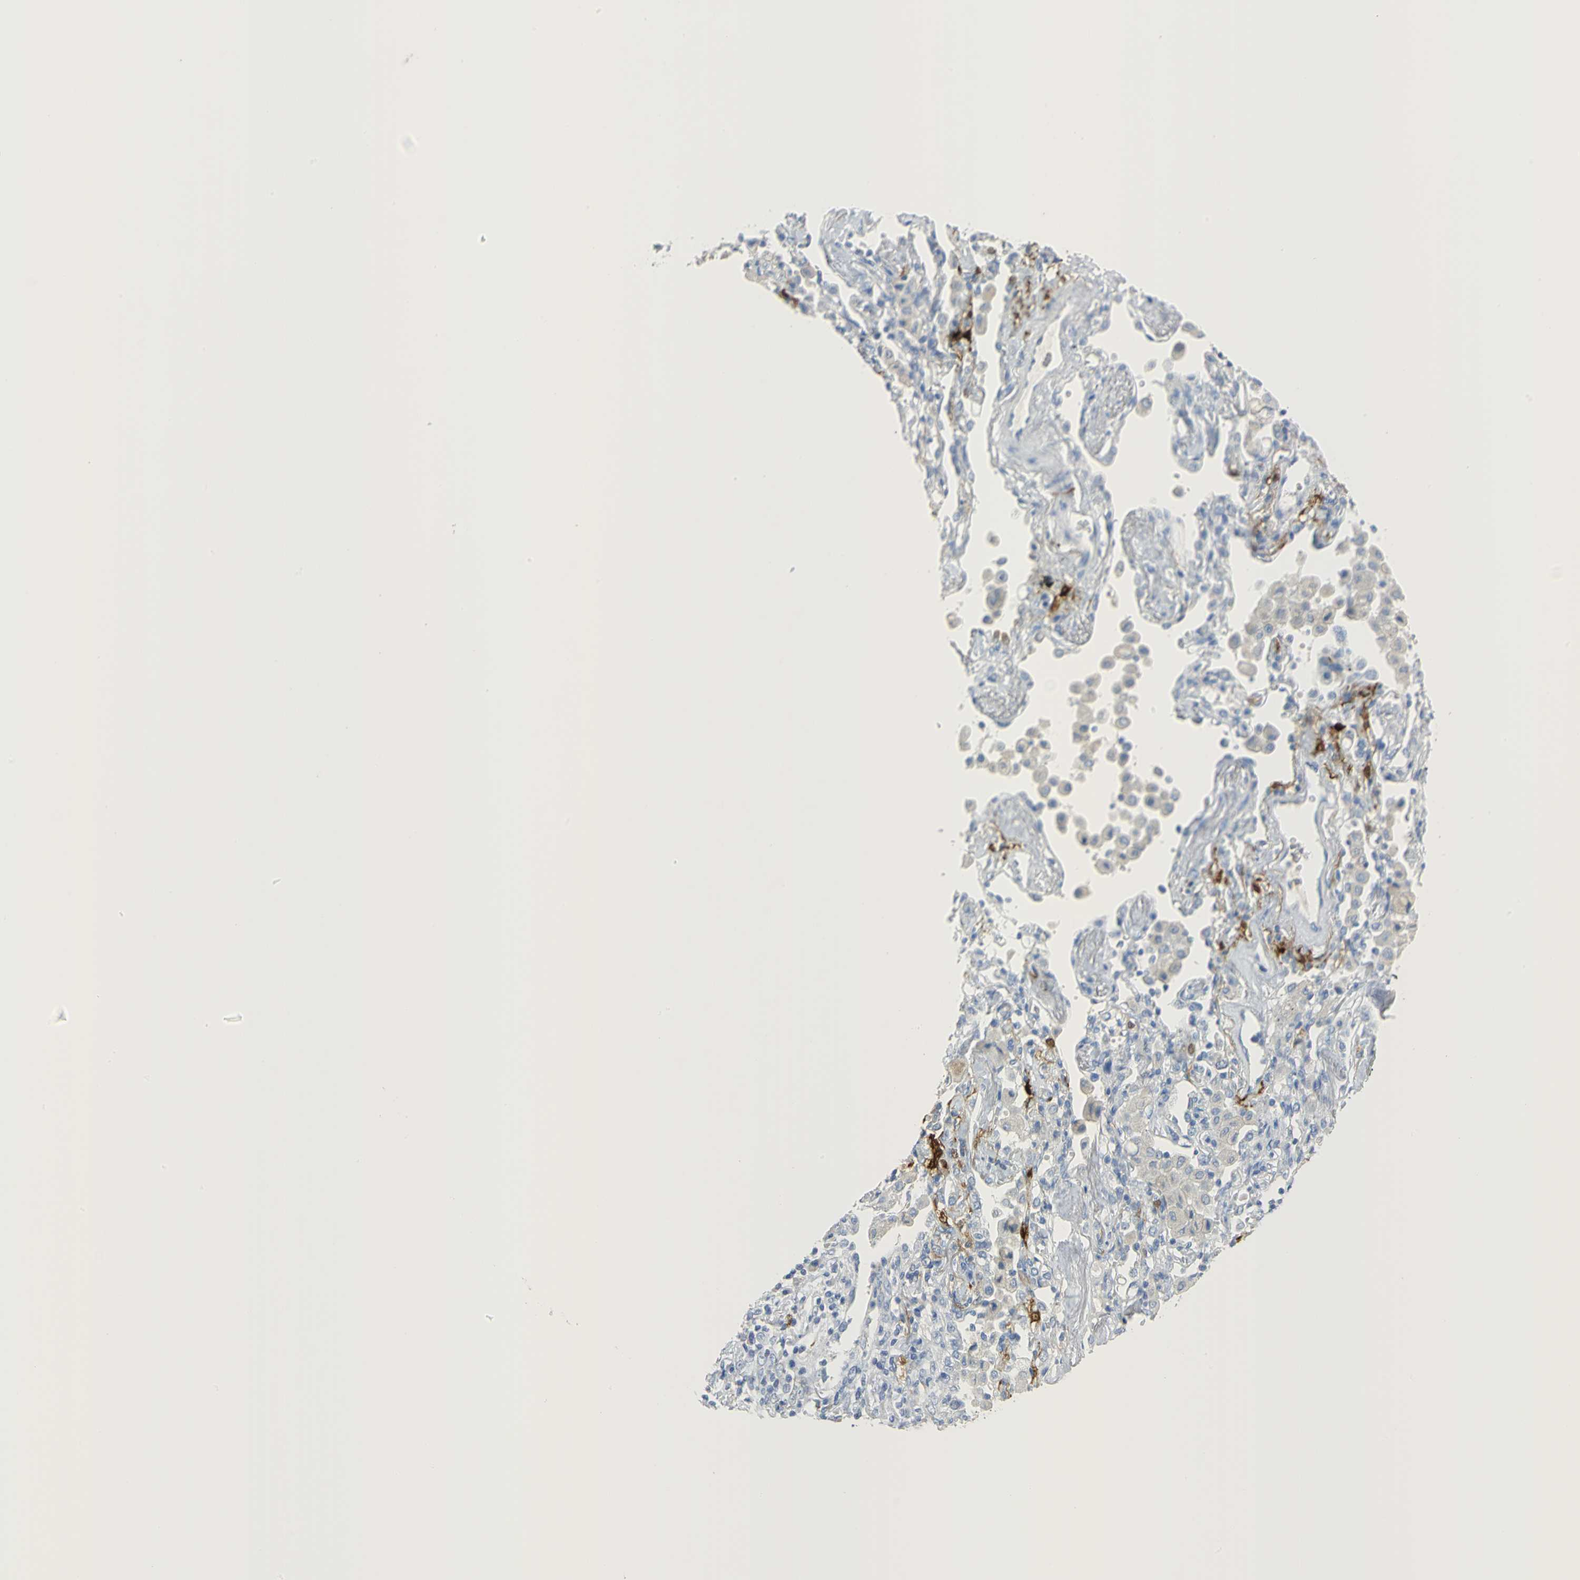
{"staining": {"intensity": "negative", "quantity": "none", "location": "none"}, "tissue": "lung cancer", "cell_type": "Tumor cells", "image_type": "cancer", "snomed": [{"axis": "morphology", "description": "Squamous cell carcinoma, NOS"}, {"axis": "topography", "description": "Lung"}], "caption": "DAB (3,3'-diaminobenzidine) immunohistochemical staining of human lung cancer demonstrates no significant expression in tumor cells.", "gene": "CA3", "patient": {"sex": "female", "age": 67}}